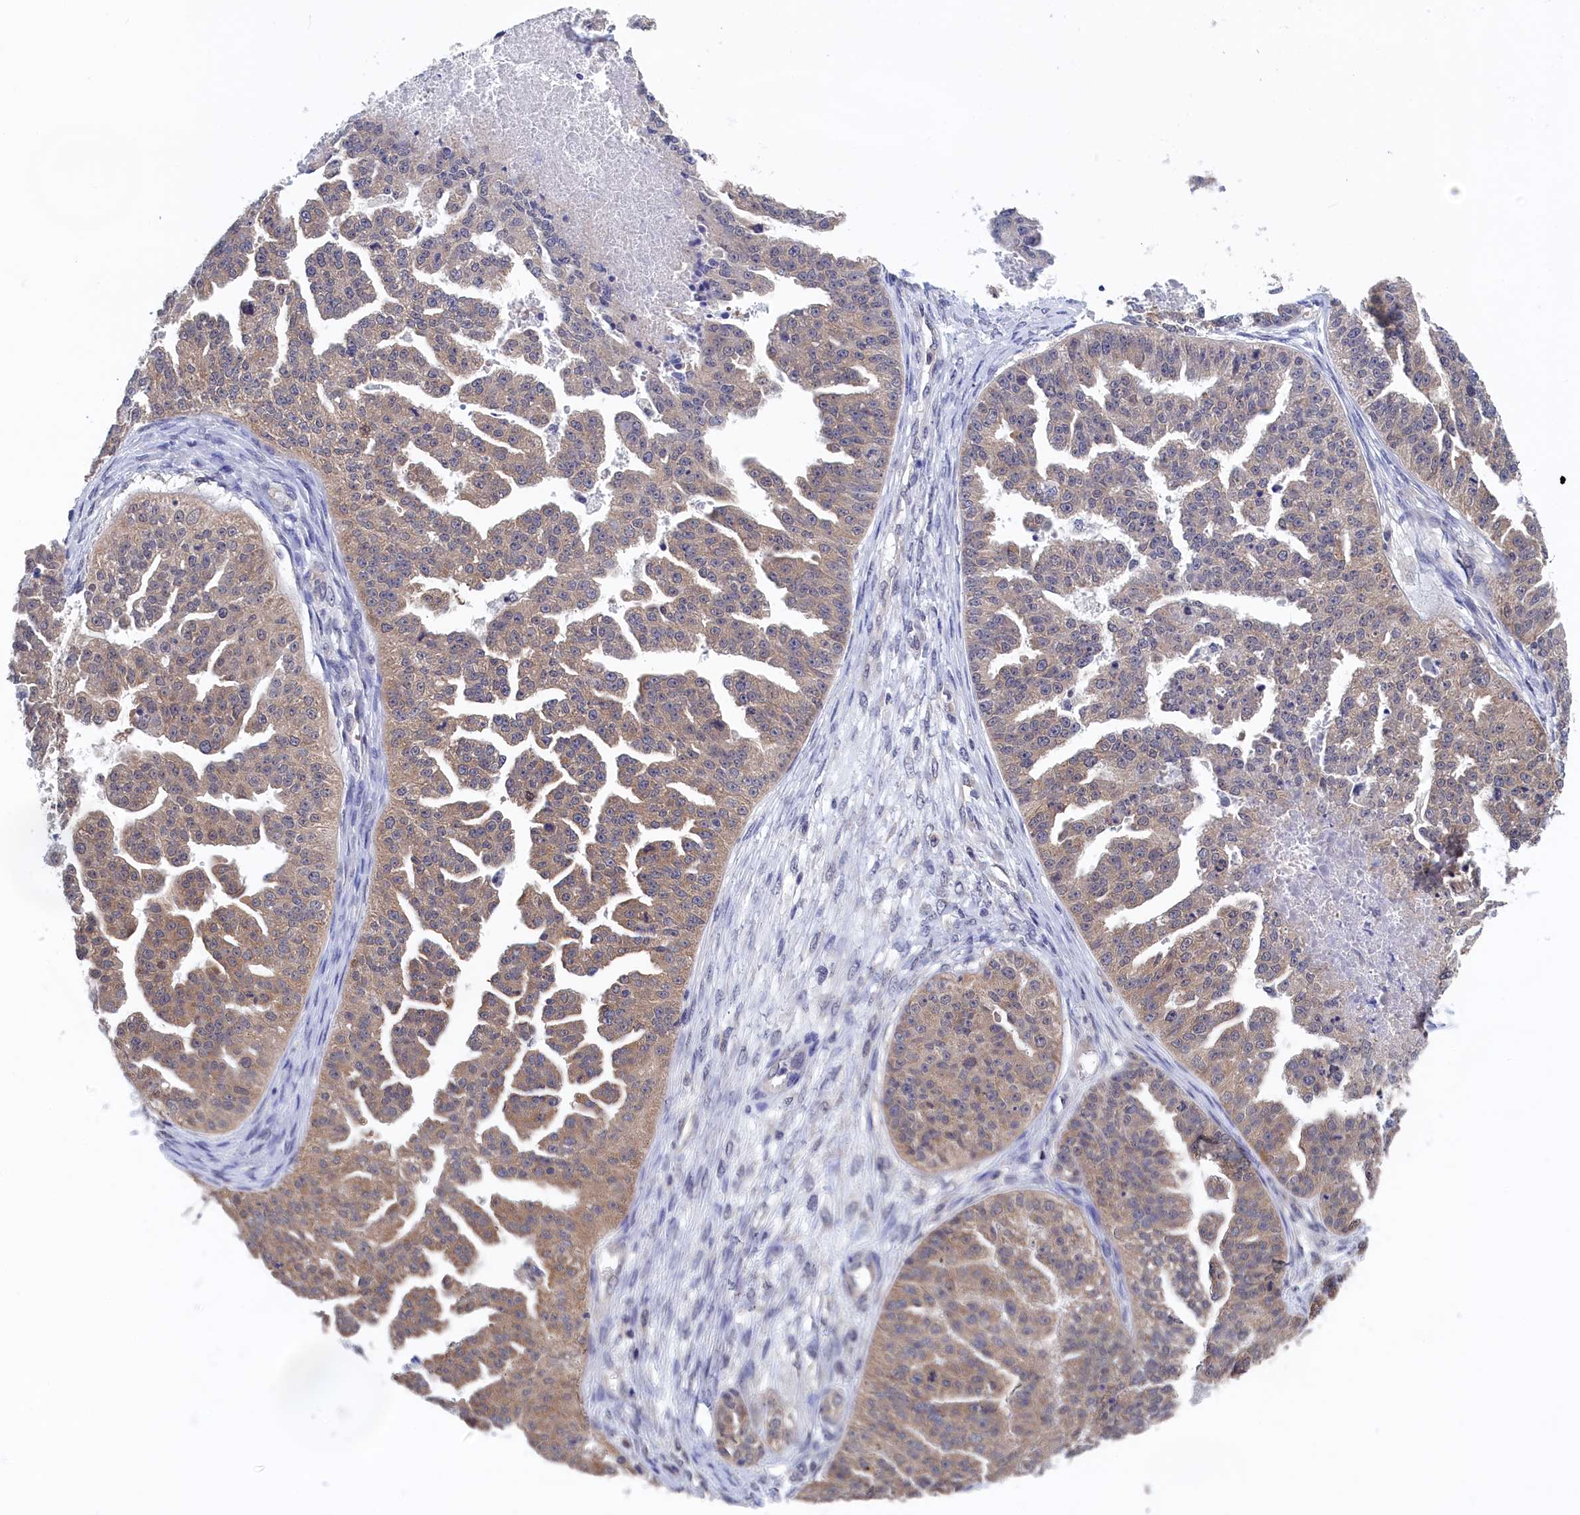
{"staining": {"intensity": "weak", "quantity": ">75%", "location": "cytoplasmic/membranous"}, "tissue": "ovarian cancer", "cell_type": "Tumor cells", "image_type": "cancer", "snomed": [{"axis": "morphology", "description": "Cystadenocarcinoma, serous, NOS"}, {"axis": "topography", "description": "Ovary"}], "caption": "A high-resolution micrograph shows IHC staining of ovarian cancer, which shows weak cytoplasmic/membranous staining in about >75% of tumor cells.", "gene": "PGP", "patient": {"sex": "female", "age": 58}}